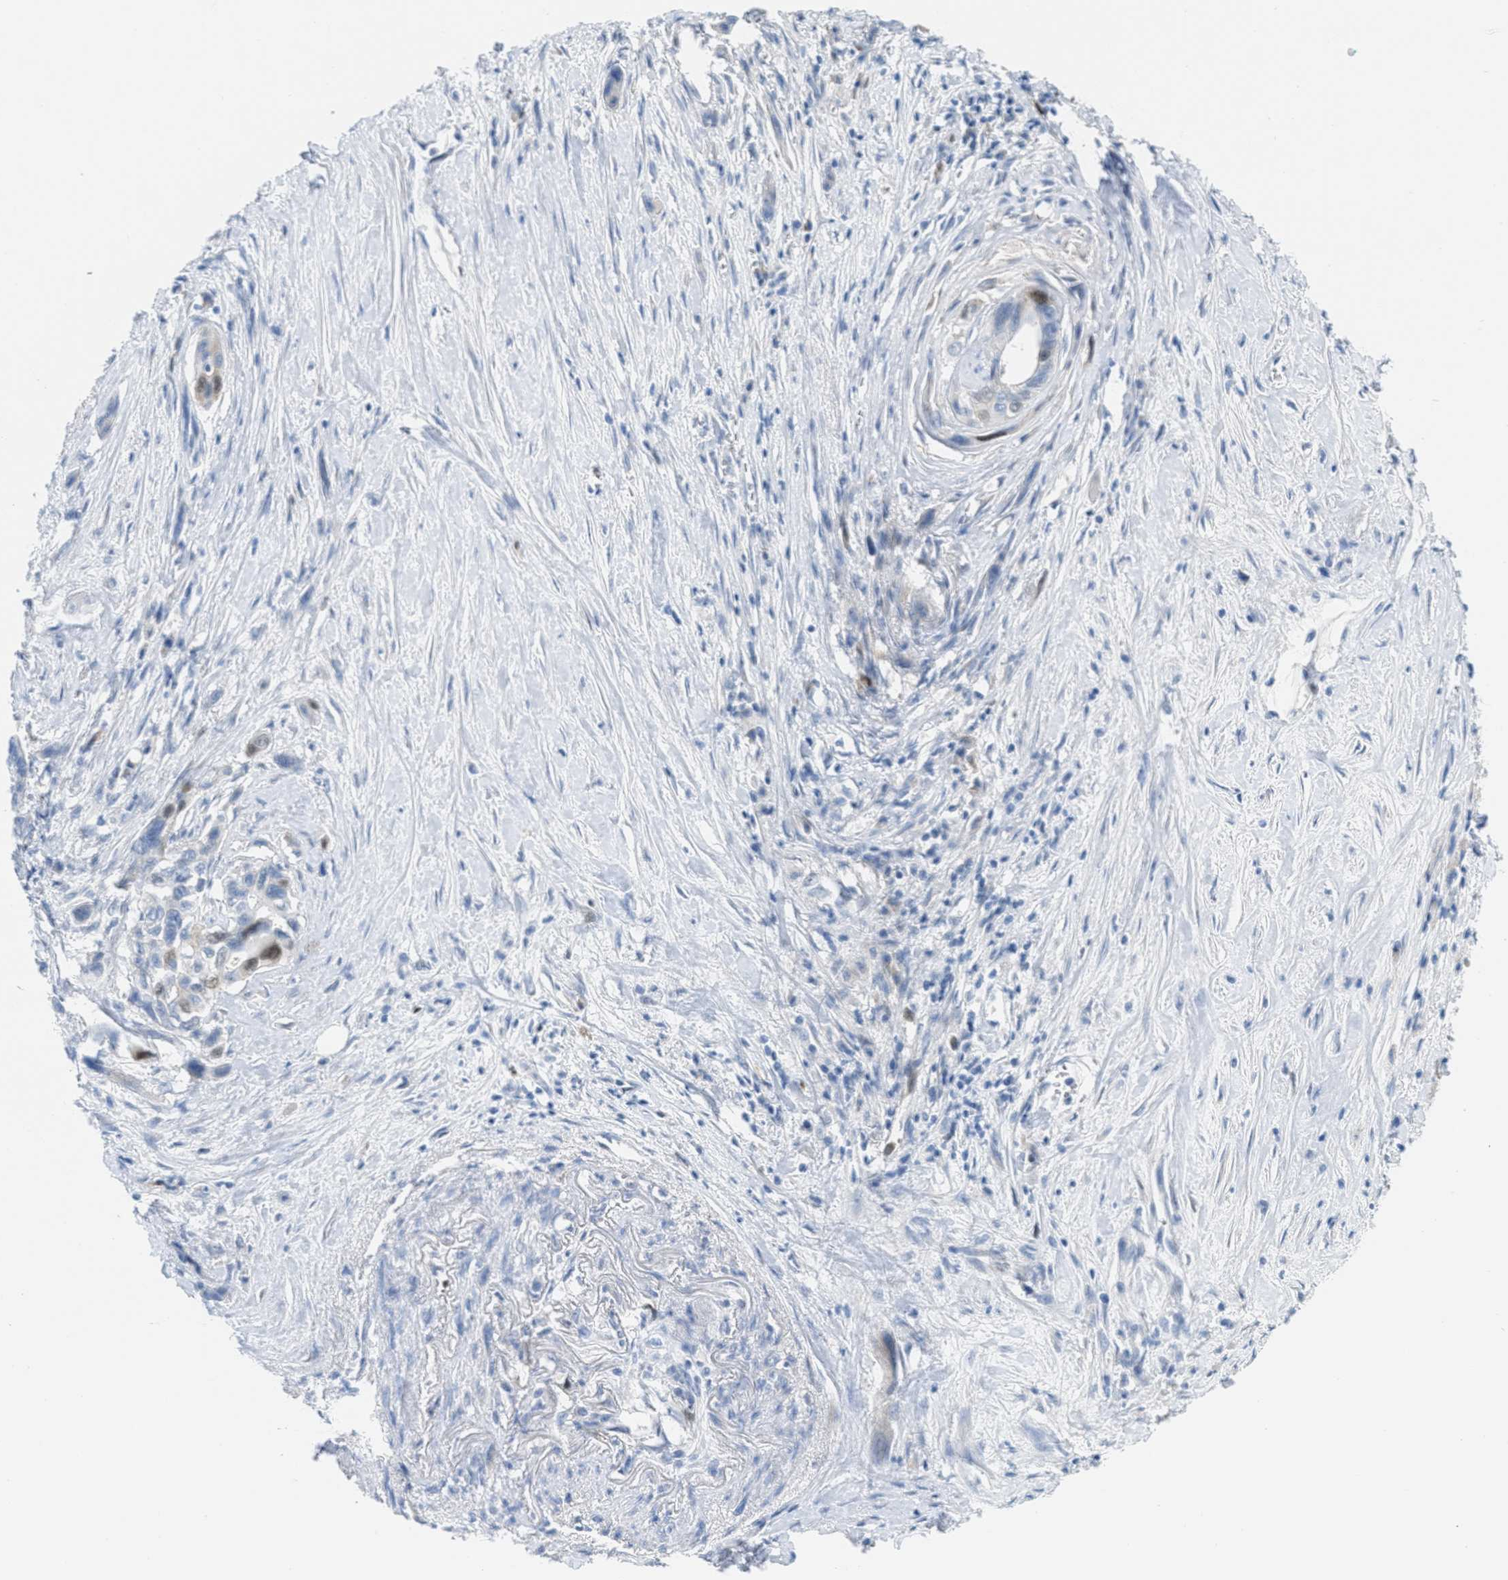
{"staining": {"intensity": "negative", "quantity": "none", "location": "none"}, "tissue": "pancreatic cancer", "cell_type": "Tumor cells", "image_type": "cancer", "snomed": [{"axis": "morphology", "description": "Adenocarcinoma, NOS"}, {"axis": "topography", "description": "Pancreas"}], "caption": "The histopathology image displays no staining of tumor cells in adenocarcinoma (pancreatic).", "gene": "ORC6", "patient": {"sex": "male", "age": 73}}